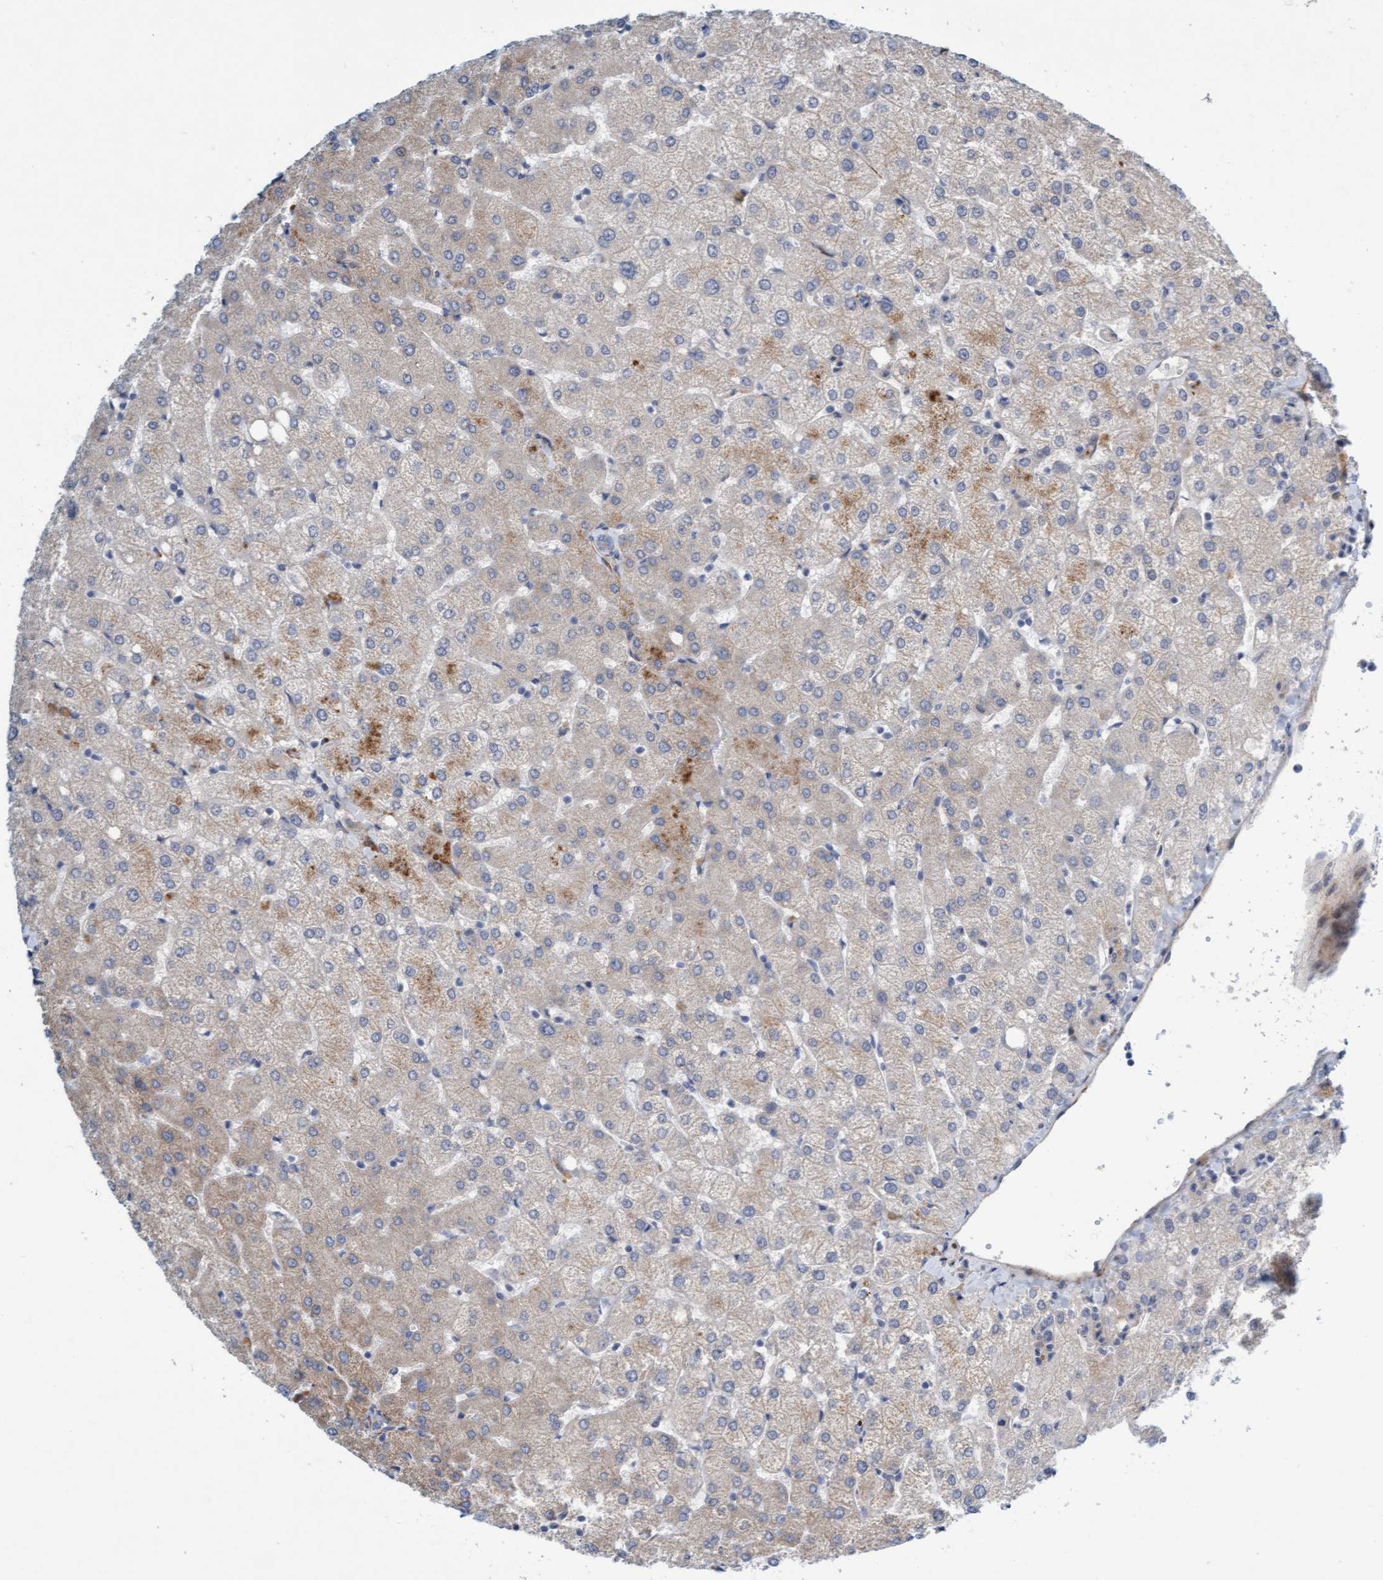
{"staining": {"intensity": "negative", "quantity": "none", "location": "none"}, "tissue": "liver", "cell_type": "Cholangiocytes", "image_type": "normal", "snomed": [{"axis": "morphology", "description": "Normal tissue, NOS"}, {"axis": "topography", "description": "Liver"}], "caption": "Immunohistochemistry (IHC) micrograph of benign liver: human liver stained with DAB shows no significant protein staining in cholangiocytes.", "gene": "POLG2", "patient": {"sex": "female", "age": 54}}